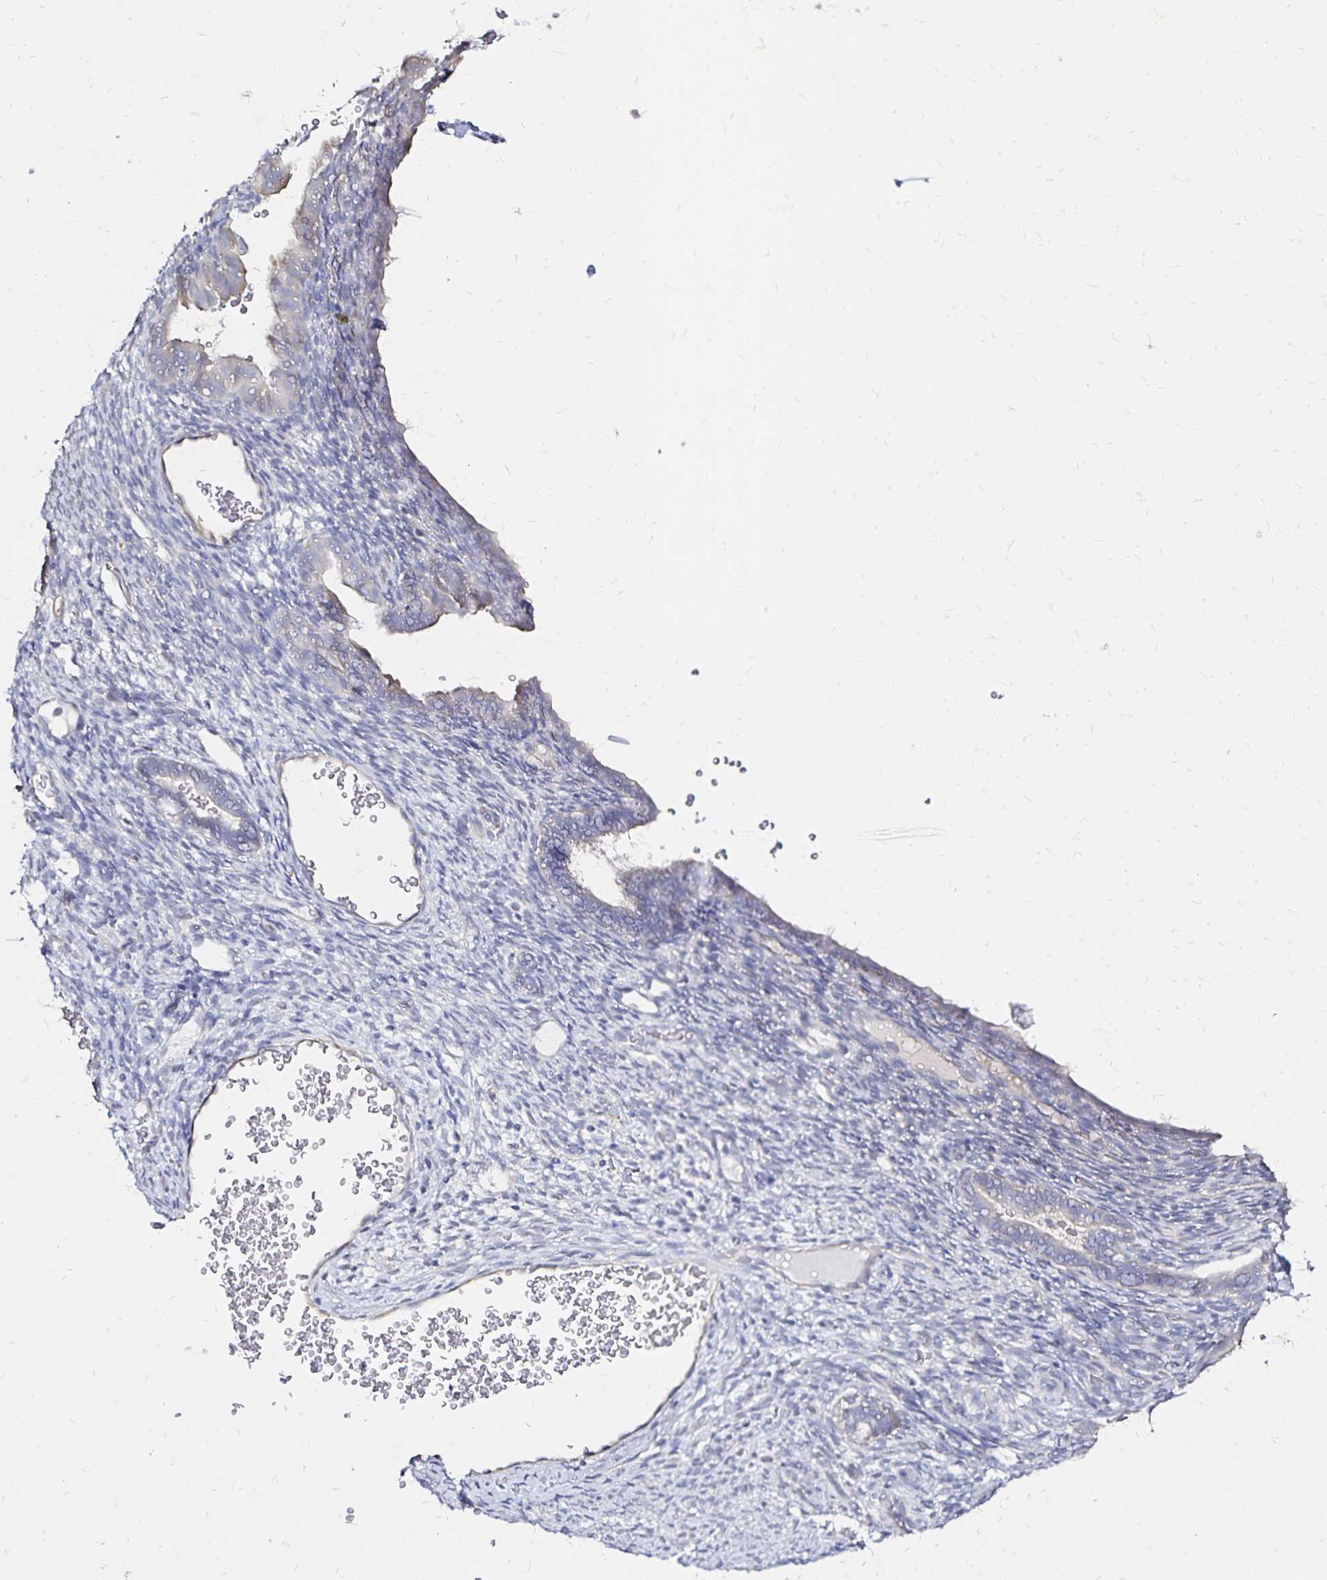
{"staining": {"intensity": "negative", "quantity": "none", "location": "none"}, "tissue": "endometrium", "cell_type": "Cells in endometrial stroma", "image_type": "normal", "snomed": [{"axis": "morphology", "description": "Normal tissue, NOS"}, {"axis": "topography", "description": "Endometrium"}], "caption": "A histopathology image of human endometrium is negative for staining in cells in endometrial stroma. (DAB (3,3'-diaminobenzidine) immunohistochemistry (IHC), high magnification).", "gene": "SLC5A1", "patient": {"sex": "female", "age": 34}}